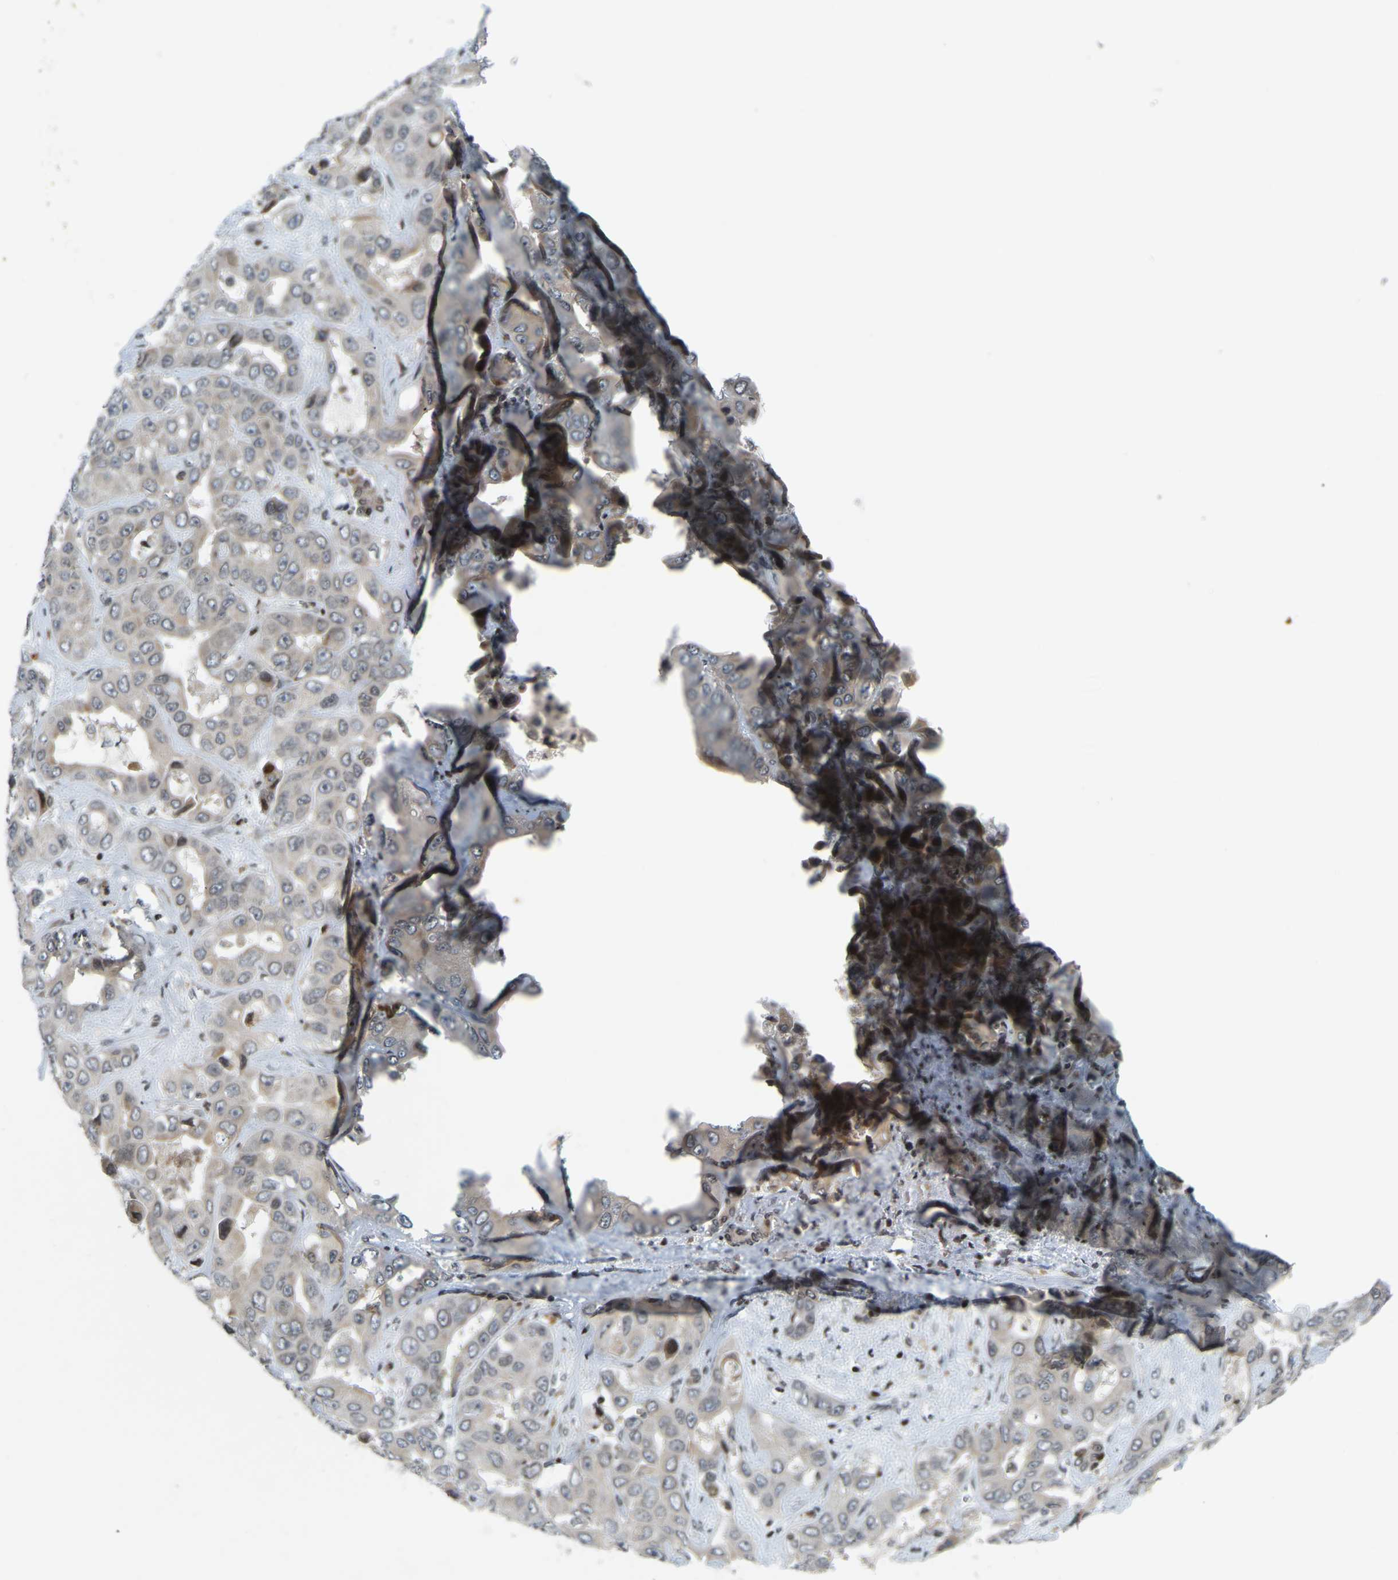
{"staining": {"intensity": "negative", "quantity": "none", "location": "none"}, "tissue": "liver cancer", "cell_type": "Tumor cells", "image_type": "cancer", "snomed": [{"axis": "morphology", "description": "Cholangiocarcinoma"}, {"axis": "topography", "description": "Liver"}], "caption": "High power microscopy micrograph of an immunohistochemistry (IHC) histopathology image of cholangiocarcinoma (liver), revealing no significant staining in tumor cells.", "gene": "PARL", "patient": {"sex": "female", "age": 52}}